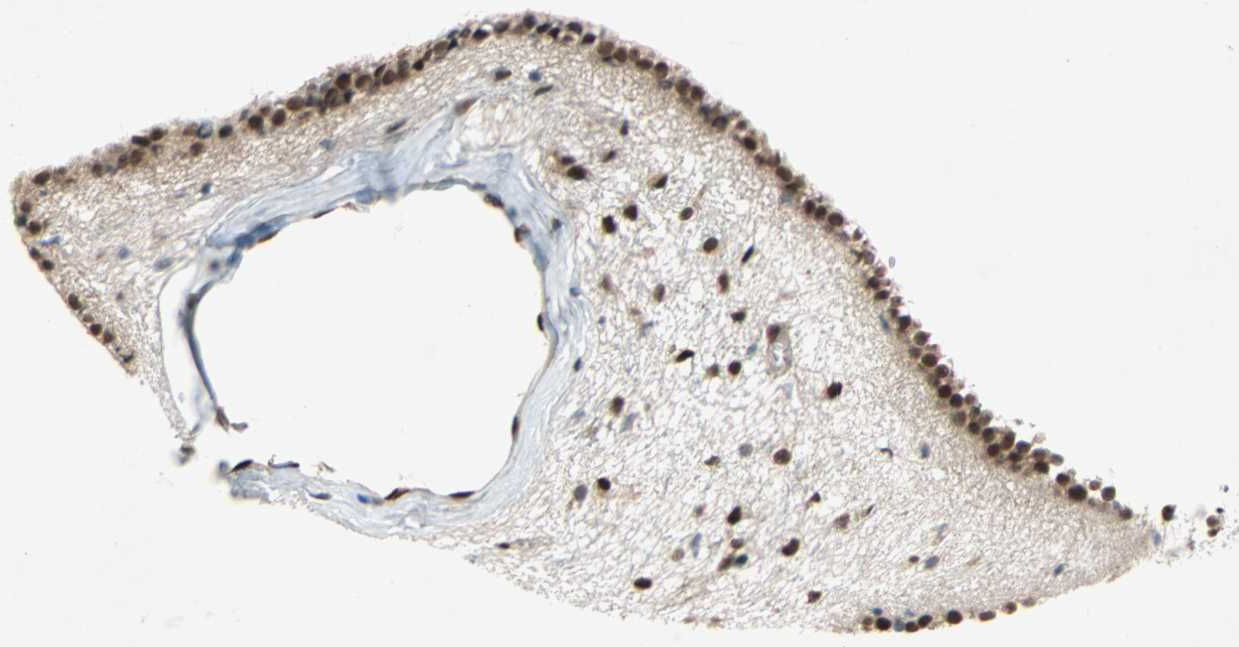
{"staining": {"intensity": "weak", "quantity": "25%-75%", "location": "cytoplasmic/membranous,nuclear"}, "tissue": "hippocampus", "cell_type": "Glial cells", "image_type": "normal", "snomed": [{"axis": "morphology", "description": "Normal tissue, NOS"}, {"axis": "topography", "description": "Hippocampus"}], "caption": "High-power microscopy captured an immunohistochemistry histopathology image of normal hippocampus, revealing weak cytoplasmic/membranous,nuclear positivity in approximately 25%-75% of glial cells.", "gene": "WWTR1", "patient": {"sex": "female", "age": 19}}